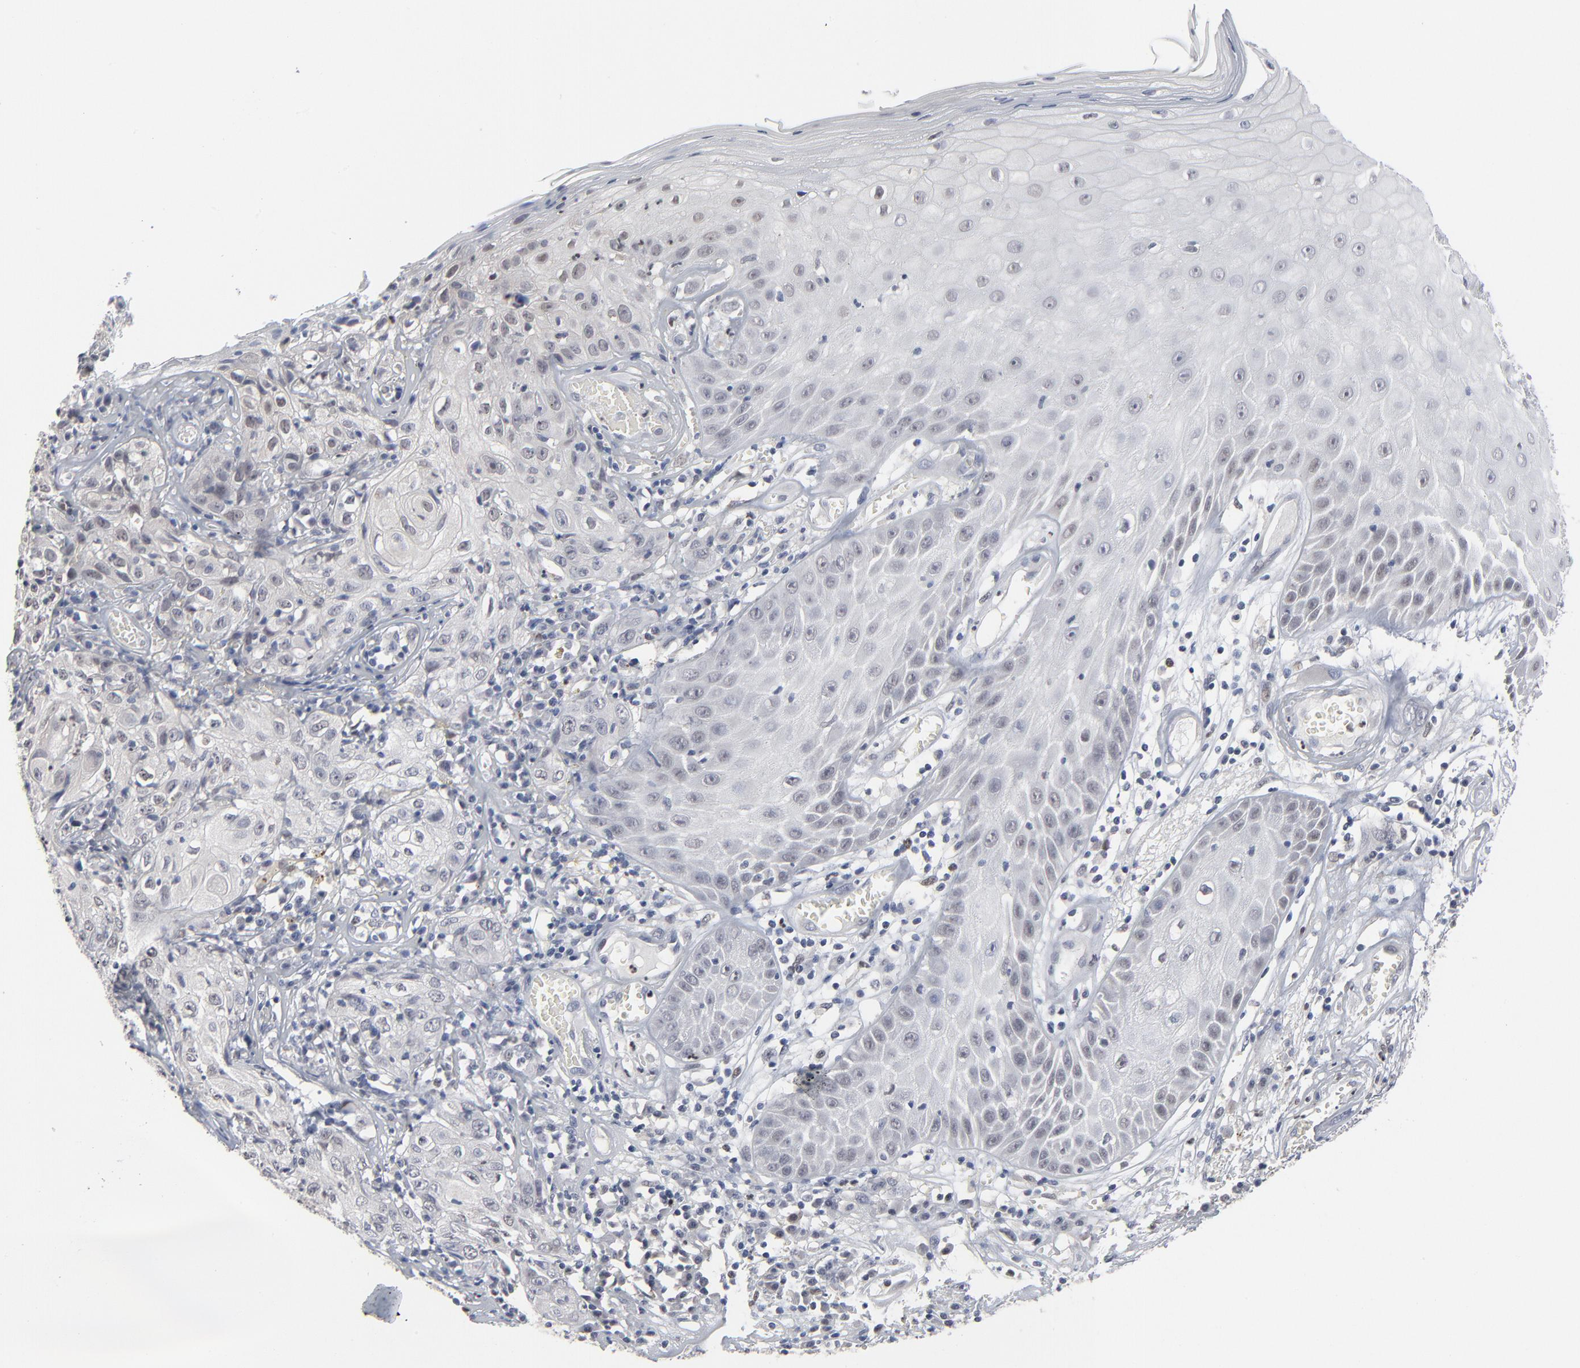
{"staining": {"intensity": "negative", "quantity": "none", "location": "none"}, "tissue": "skin cancer", "cell_type": "Tumor cells", "image_type": "cancer", "snomed": [{"axis": "morphology", "description": "Squamous cell carcinoma, NOS"}, {"axis": "topography", "description": "Skin"}], "caption": "DAB immunohistochemical staining of skin cancer exhibits no significant positivity in tumor cells.", "gene": "FOXN2", "patient": {"sex": "male", "age": 65}}